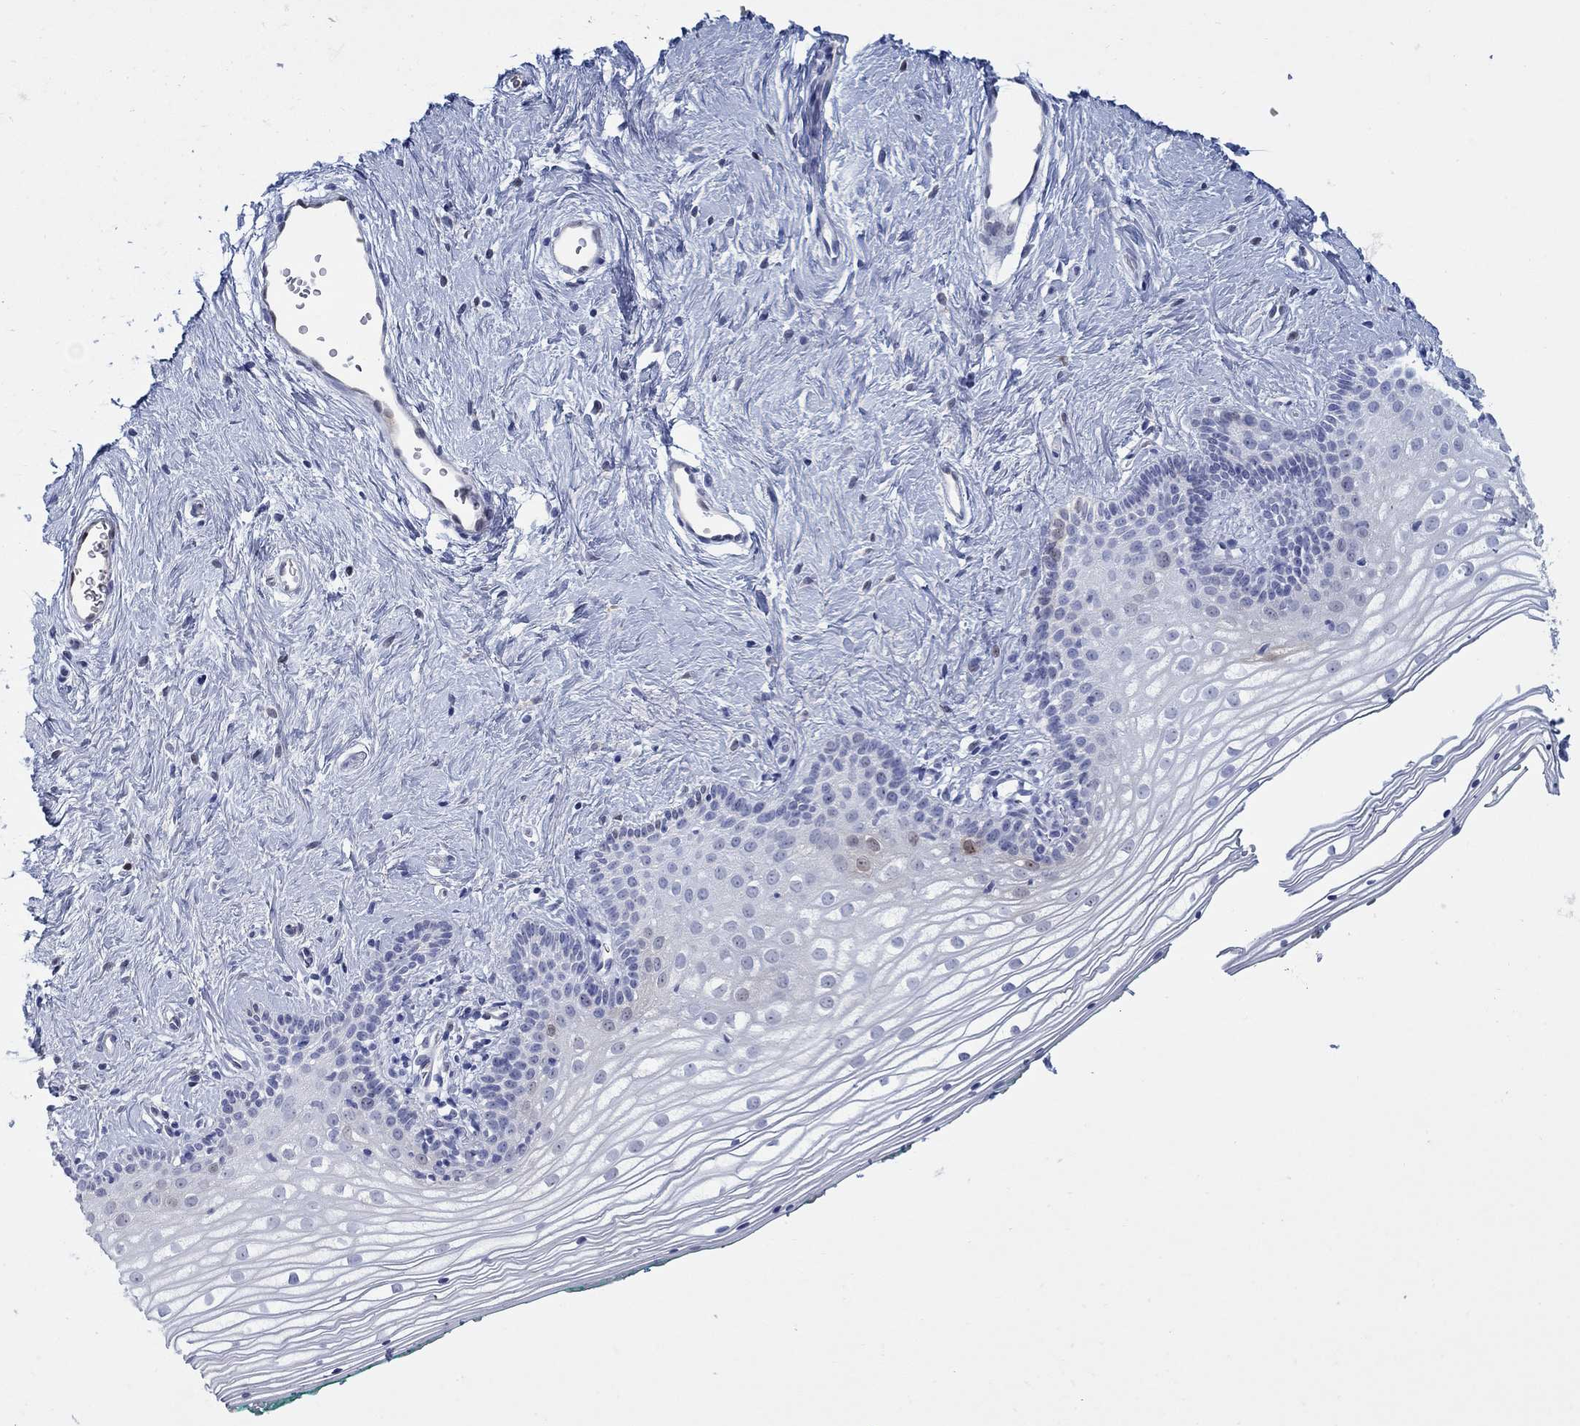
{"staining": {"intensity": "negative", "quantity": "none", "location": "none"}, "tissue": "vagina", "cell_type": "Squamous epithelial cells", "image_type": "normal", "snomed": [{"axis": "morphology", "description": "Normal tissue, NOS"}, {"axis": "topography", "description": "Vagina"}], "caption": "High power microscopy photomicrograph of an IHC photomicrograph of benign vagina, revealing no significant expression in squamous epithelial cells.", "gene": "AKR1C1", "patient": {"sex": "female", "age": 36}}